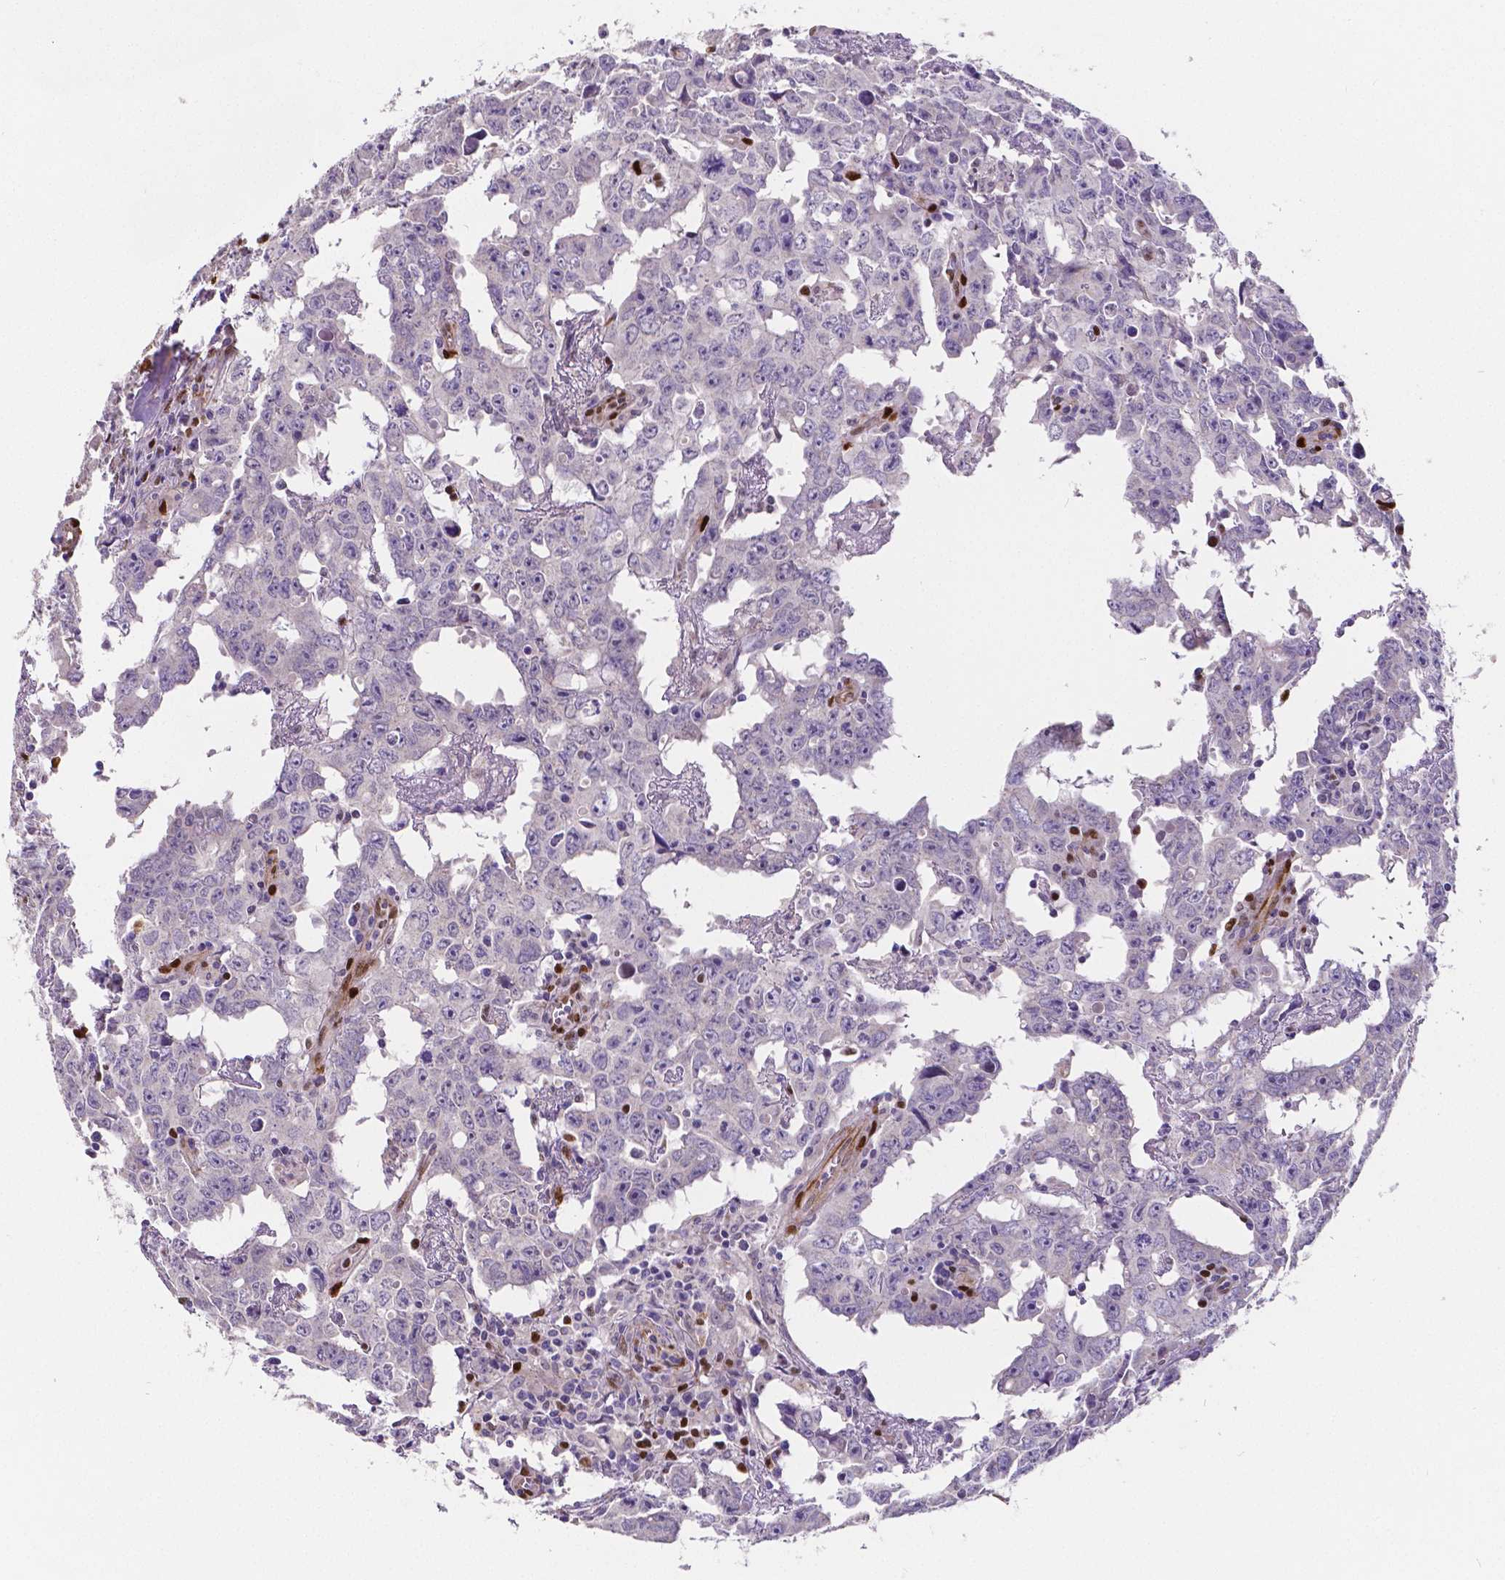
{"staining": {"intensity": "negative", "quantity": "none", "location": "none"}, "tissue": "testis cancer", "cell_type": "Tumor cells", "image_type": "cancer", "snomed": [{"axis": "morphology", "description": "Carcinoma, Embryonal, NOS"}, {"axis": "topography", "description": "Testis"}], "caption": "The histopathology image displays no staining of tumor cells in embryonal carcinoma (testis).", "gene": "MEF2C", "patient": {"sex": "male", "age": 22}}